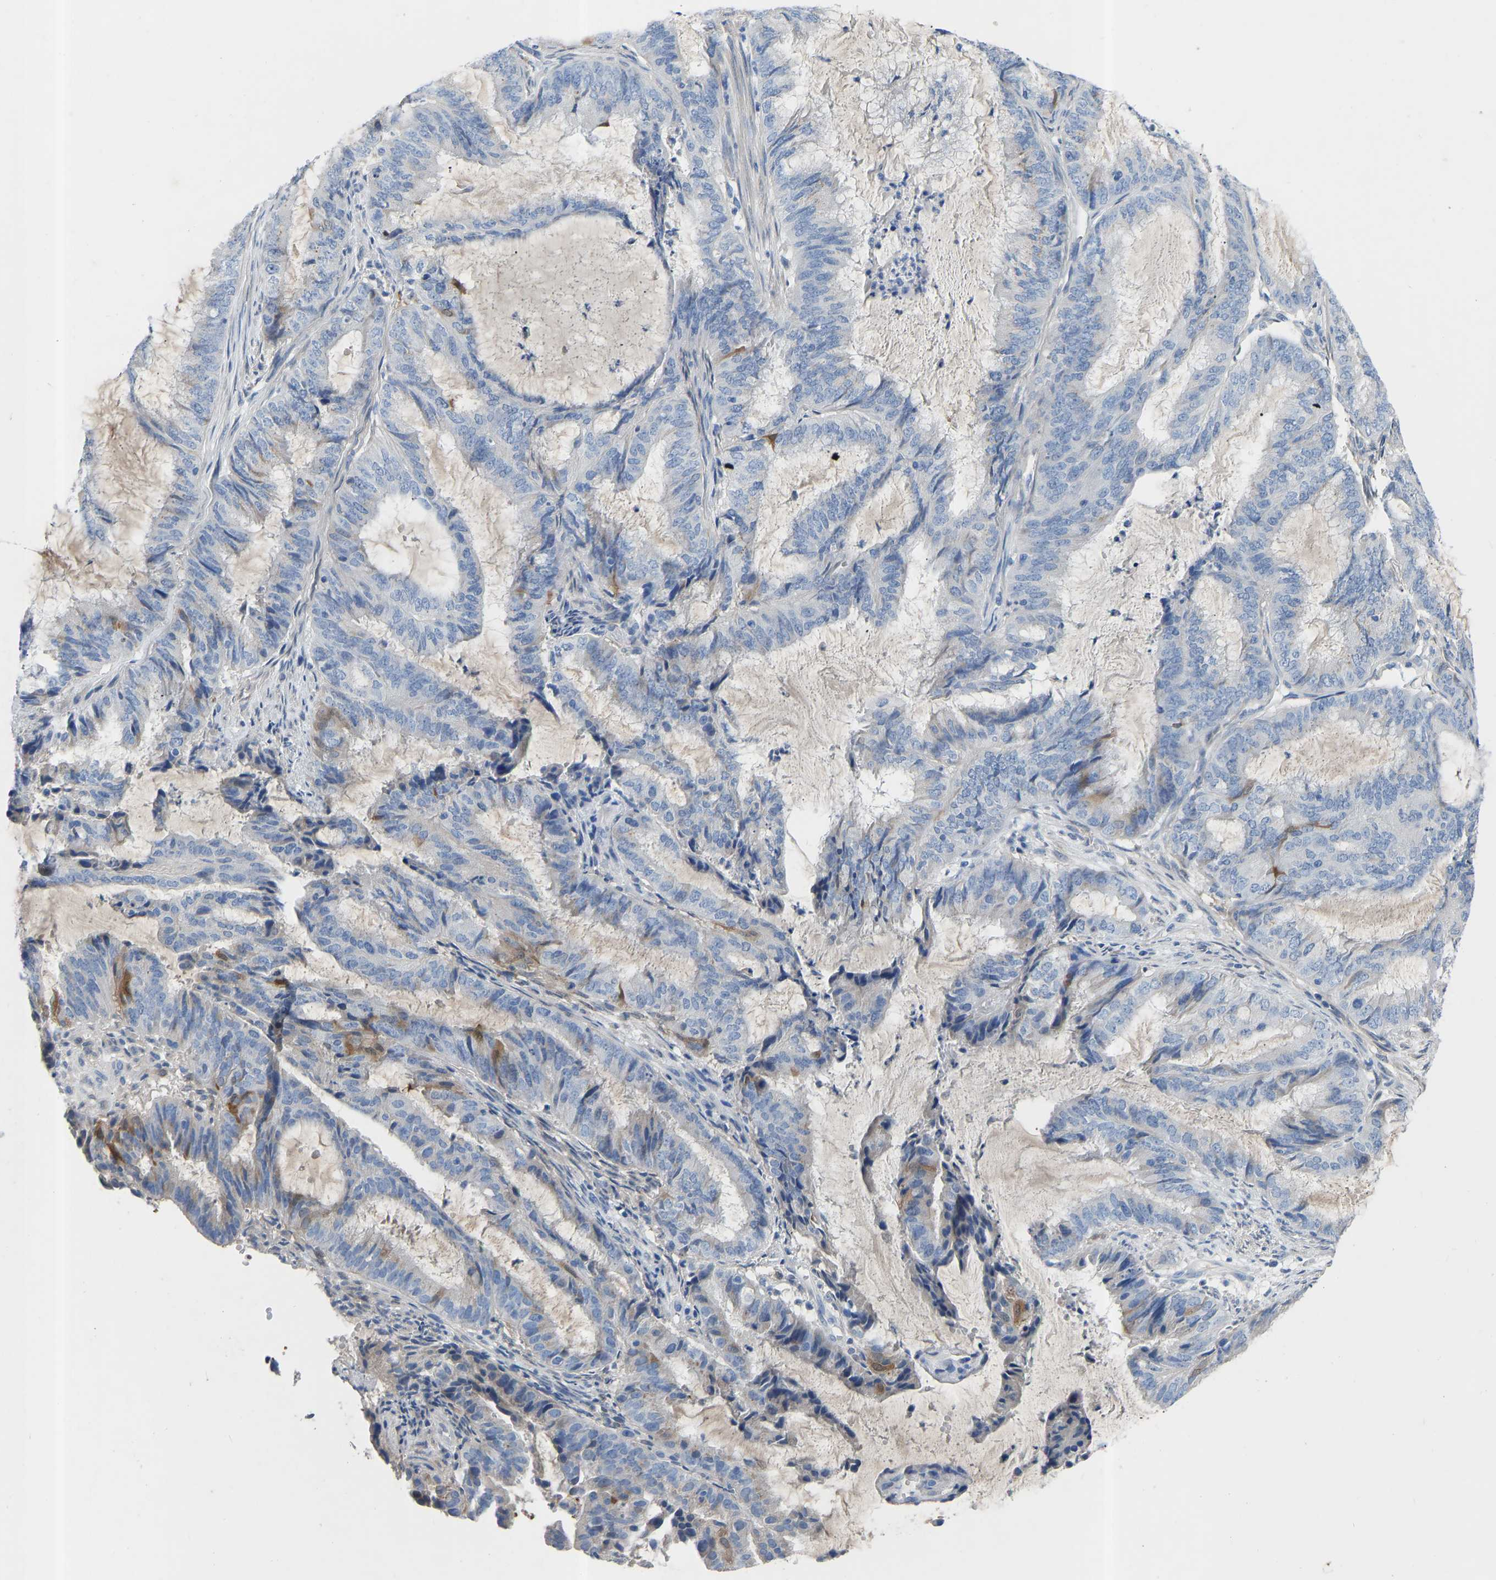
{"staining": {"intensity": "moderate", "quantity": "<25%", "location": "cytoplasmic/membranous"}, "tissue": "endometrial cancer", "cell_type": "Tumor cells", "image_type": "cancer", "snomed": [{"axis": "morphology", "description": "Adenocarcinoma, NOS"}, {"axis": "topography", "description": "Endometrium"}], "caption": "High-magnification brightfield microscopy of endometrial cancer stained with DAB (3,3'-diaminobenzidine) (brown) and counterstained with hematoxylin (blue). tumor cells exhibit moderate cytoplasmic/membranous expression is seen in about<25% of cells. (brown staining indicates protein expression, while blue staining denotes nuclei).", "gene": "RBP1", "patient": {"sex": "female", "age": 51}}